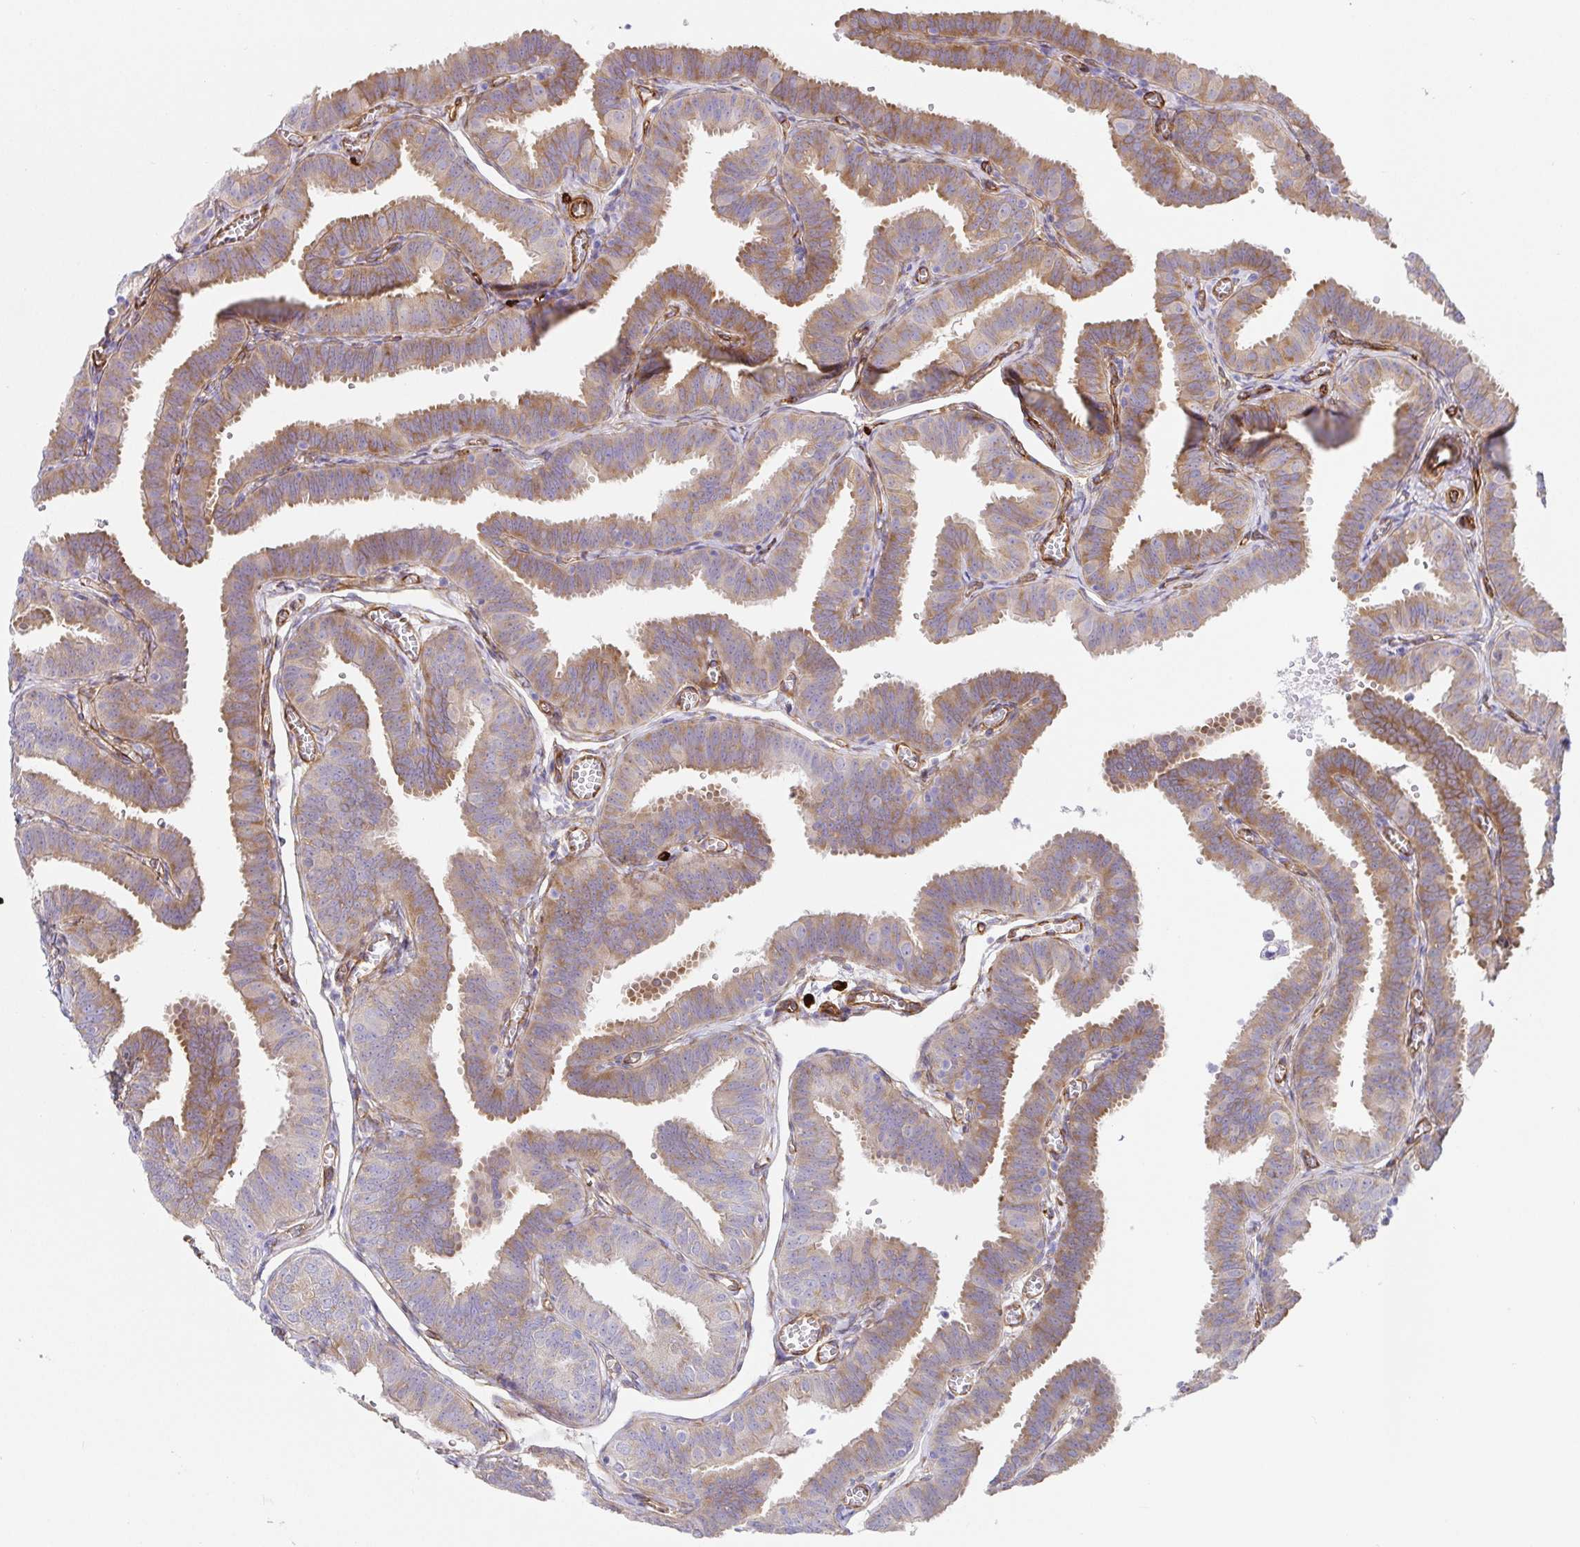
{"staining": {"intensity": "moderate", "quantity": "25%-75%", "location": "cytoplasmic/membranous"}, "tissue": "fallopian tube", "cell_type": "Glandular cells", "image_type": "normal", "snomed": [{"axis": "morphology", "description": "Normal tissue, NOS"}, {"axis": "topography", "description": "Fallopian tube"}], "caption": "A histopathology image showing moderate cytoplasmic/membranous staining in about 25%-75% of glandular cells in normal fallopian tube, as visualized by brown immunohistochemical staining.", "gene": "DOCK1", "patient": {"sex": "female", "age": 25}}